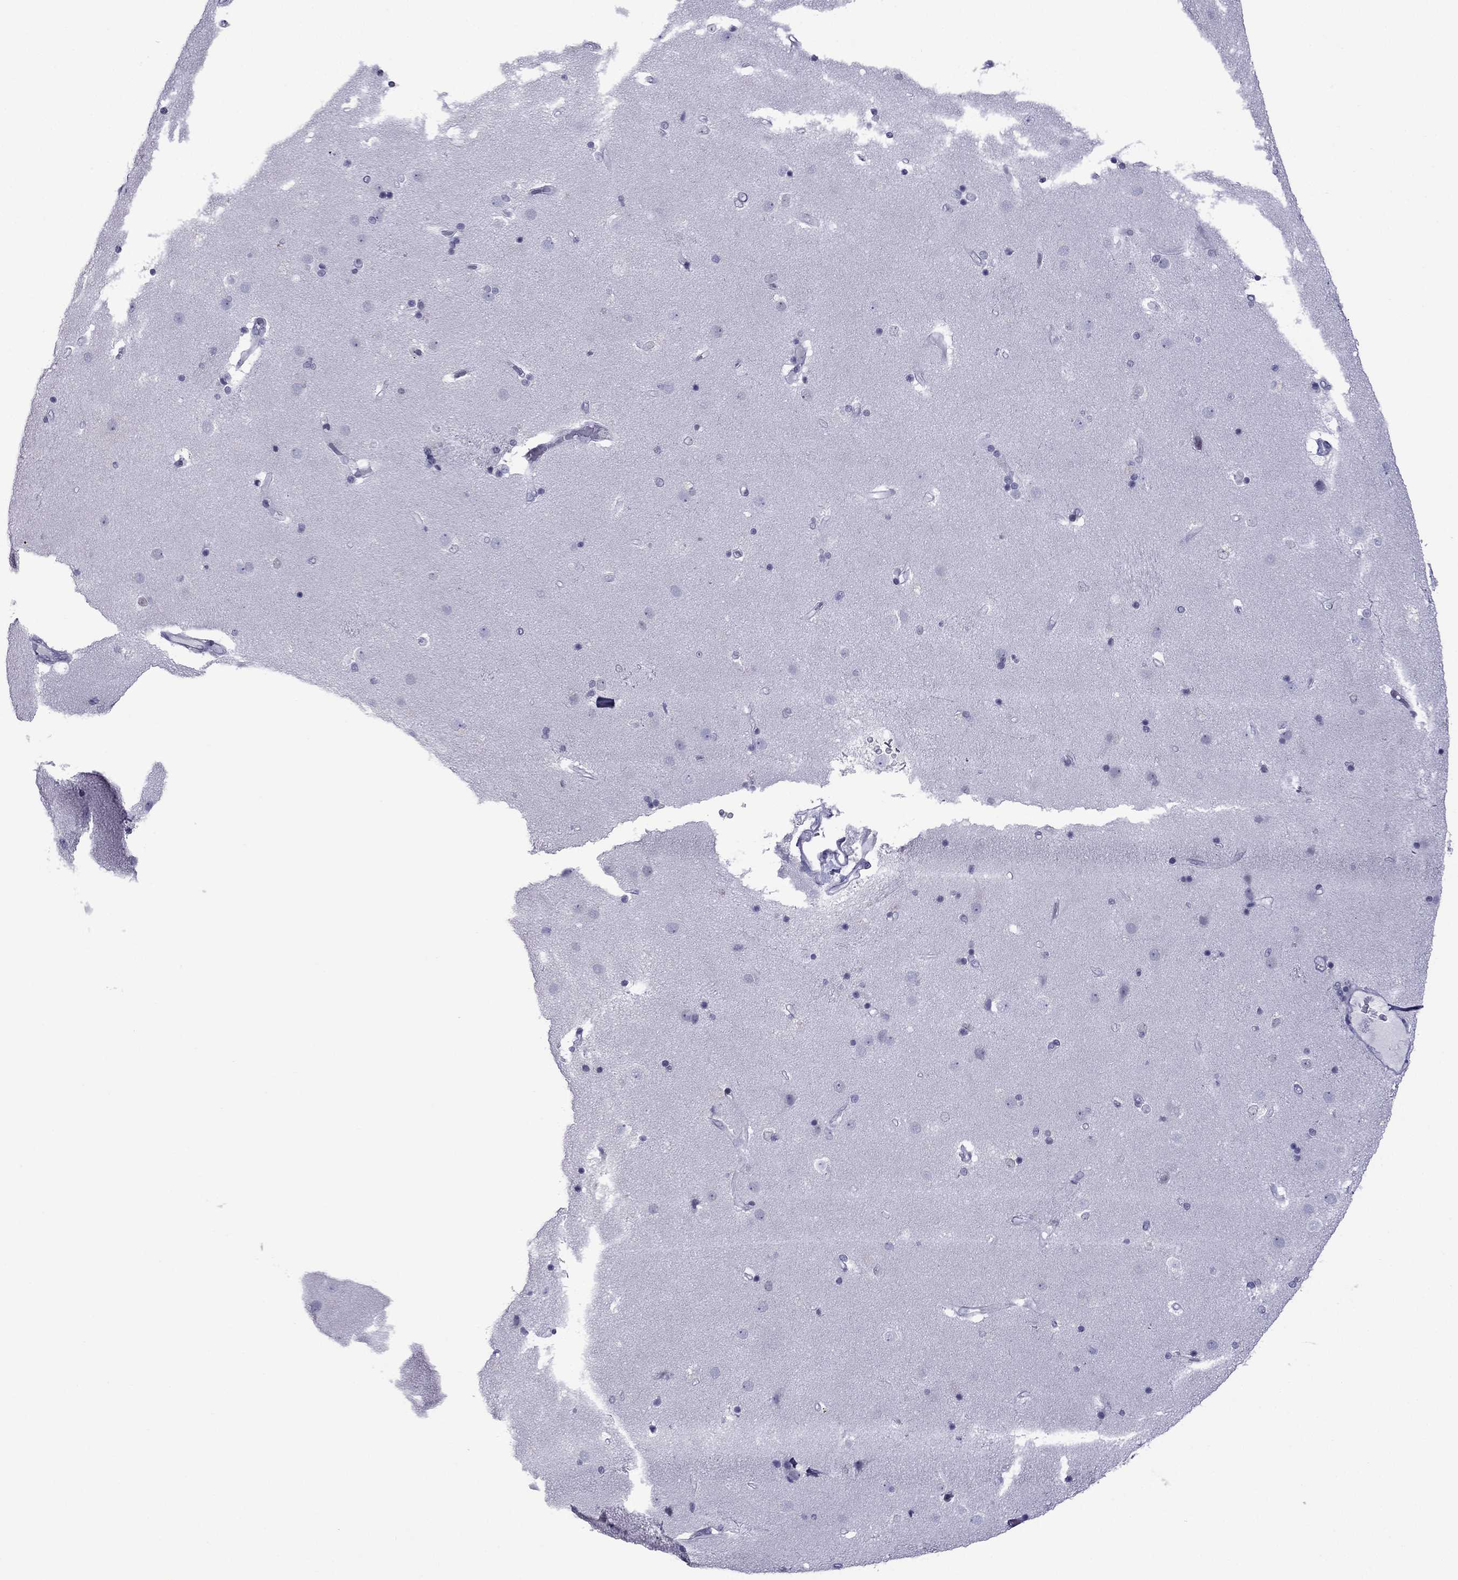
{"staining": {"intensity": "negative", "quantity": "none", "location": "none"}, "tissue": "caudate", "cell_type": "Glial cells", "image_type": "normal", "snomed": [{"axis": "morphology", "description": "Normal tissue, NOS"}, {"axis": "topography", "description": "Lateral ventricle wall"}], "caption": "Immunohistochemistry (IHC) of benign caudate shows no expression in glial cells.", "gene": "MYLK3", "patient": {"sex": "female", "age": 71}}